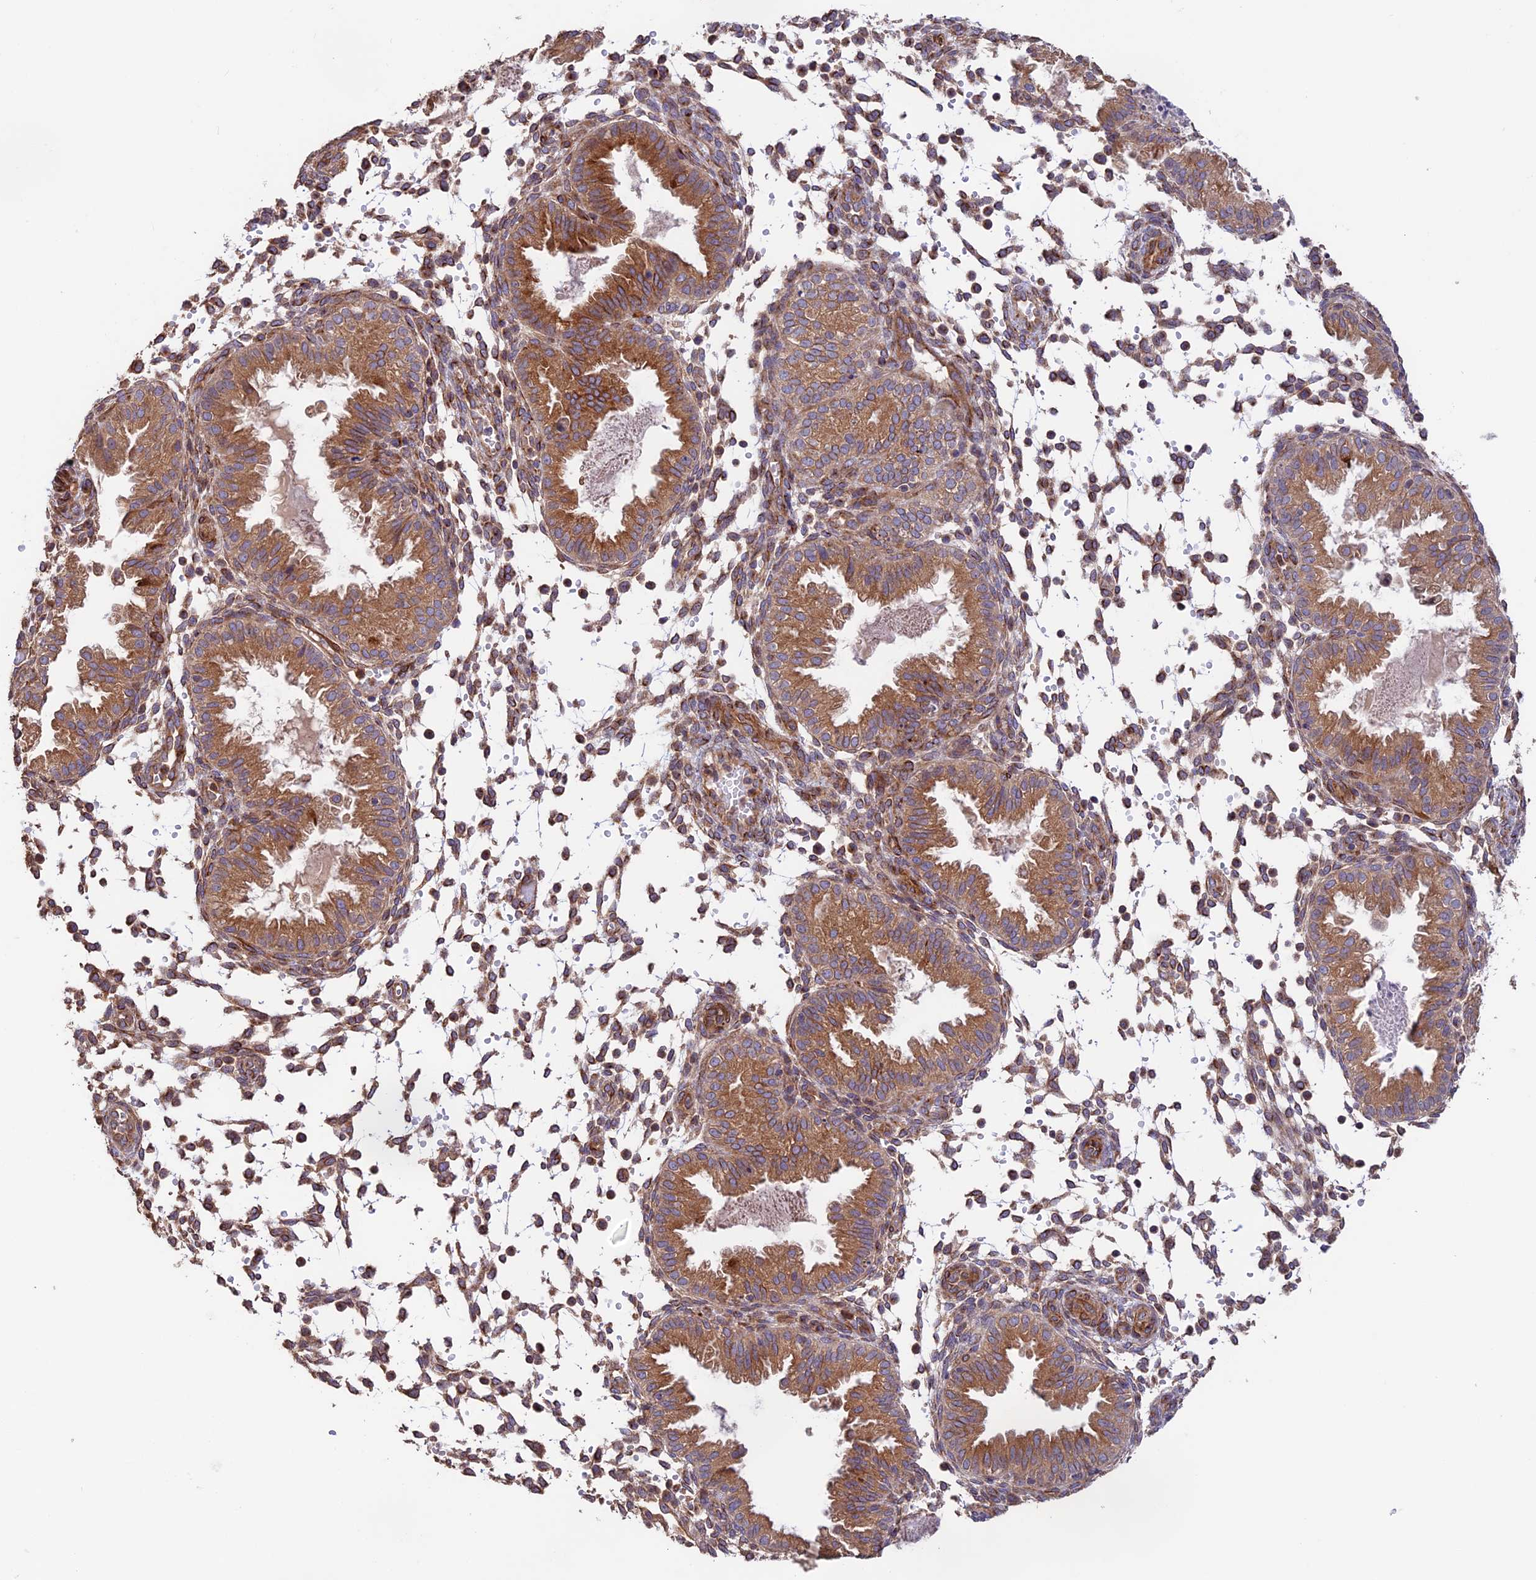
{"staining": {"intensity": "moderate", "quantity": "25%-75%", "location": "cytoplasmic/membranous"}, "tissue": "endometrium", "cell_type": "Cells in endometrial stroma", "image_type": "normal", "snomed": [{"axis": "morphology", "description": "Normal tissue, NOS"}, {"axis": "topography", "description": "Endometrium"}], "caption": "Endometrium stained with immunohistochemistry exhibits moderate cytoplasmic/membranous expression in about 25%-75% of cells in endometrial stroma.", "gene": "EMC3", "patient": {"sex": "female", "age": 33}}